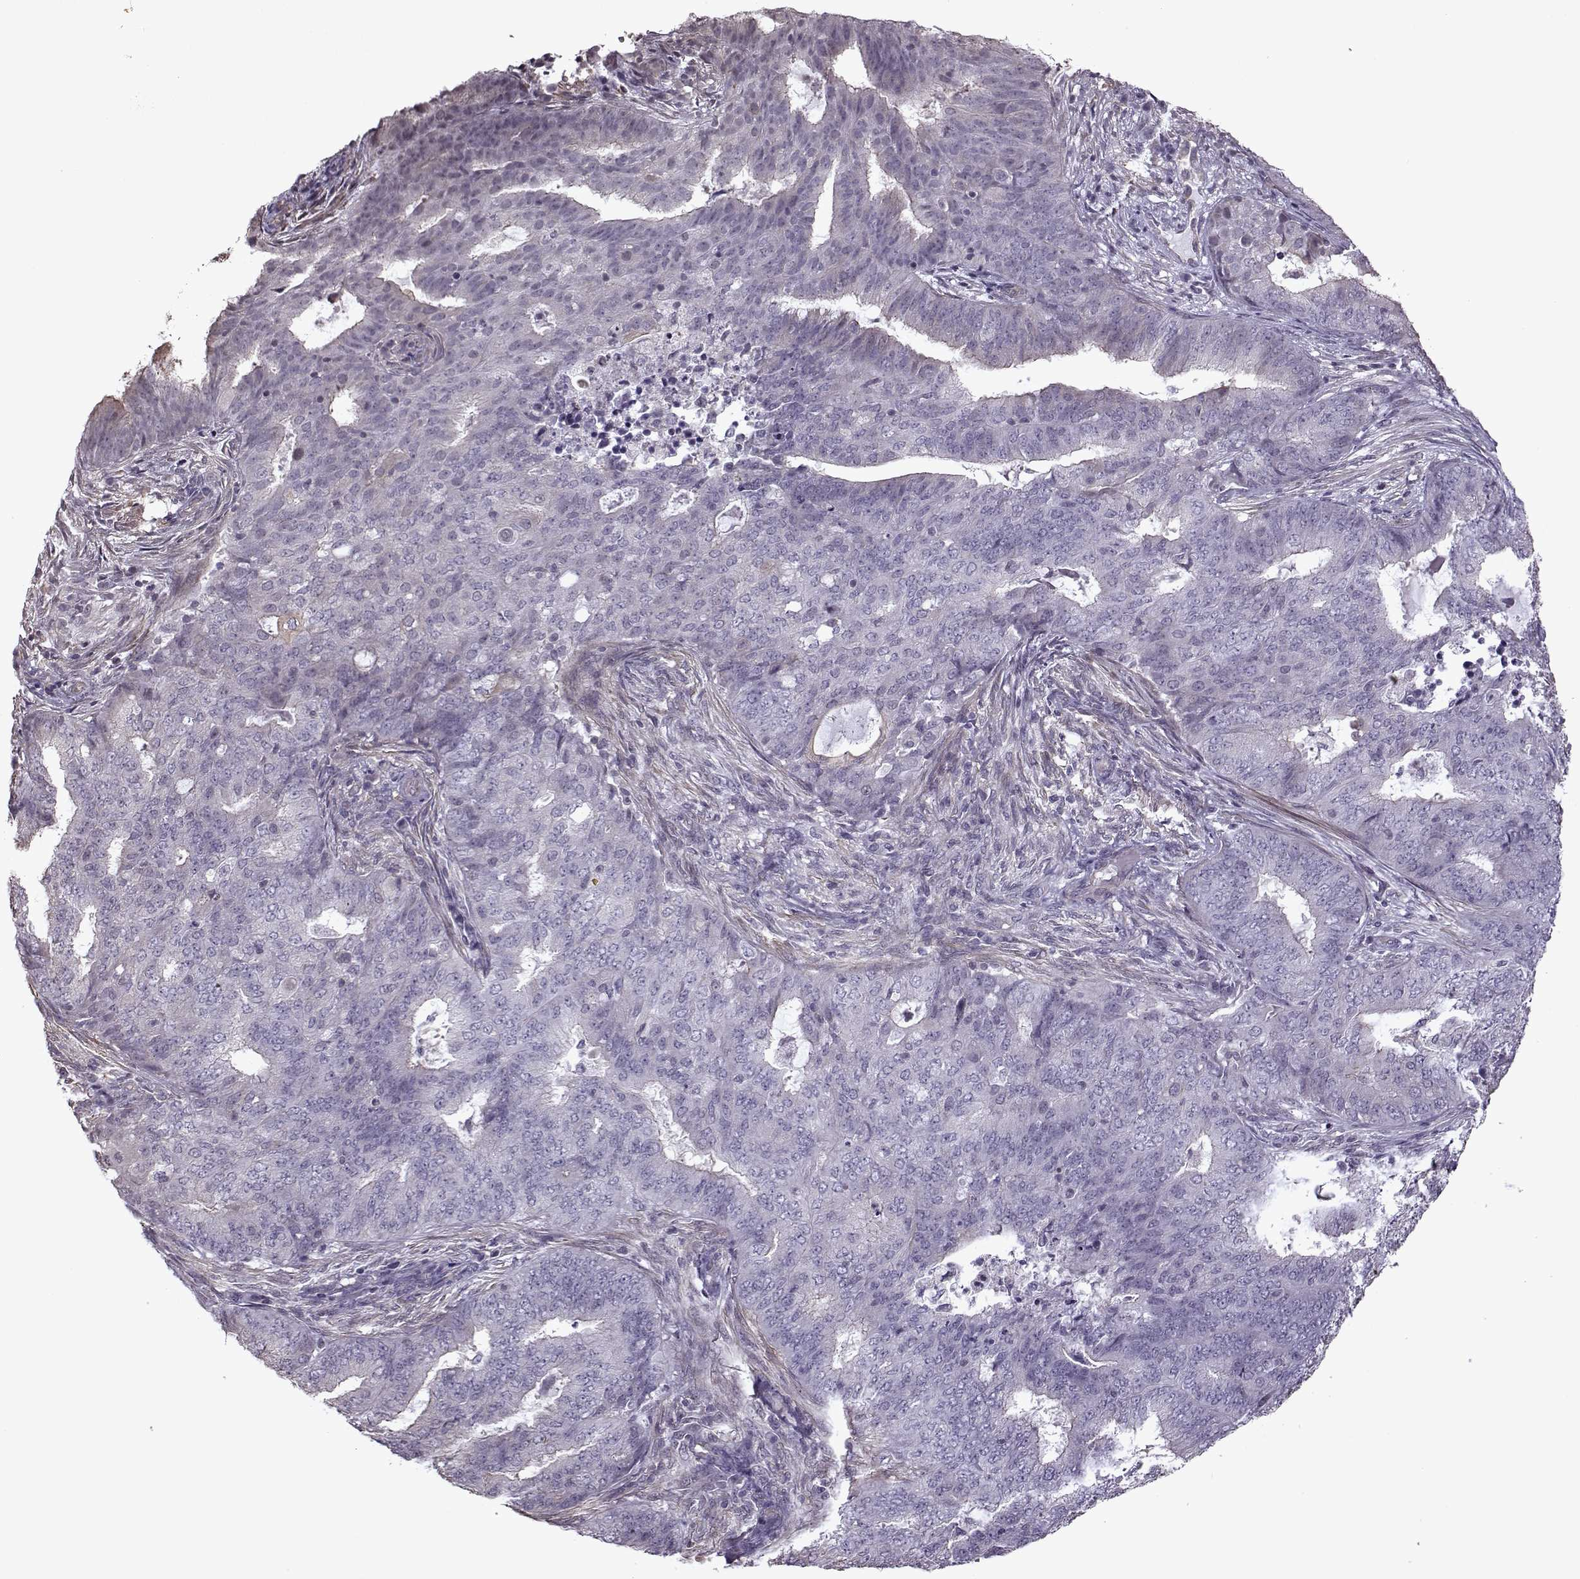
{"staining": {"intensity": "negative", "quantity": "none", "location": "none"}, "tissue": "endometrial cancer", "cell_type": "Tumor cells", "image_type": "cancer", "snomed": [{"axis": "morphology", "description": "Adenocarcinoma, NOS"}, {"axis": "topography", "description": "Endometrium"}], "caption": "Immunohistochemistry (IHC) of endometrial cancer shows no positivity in tumor cells.", "gene": "KRT9", "patient": {"sex": "female", "age": 62}}